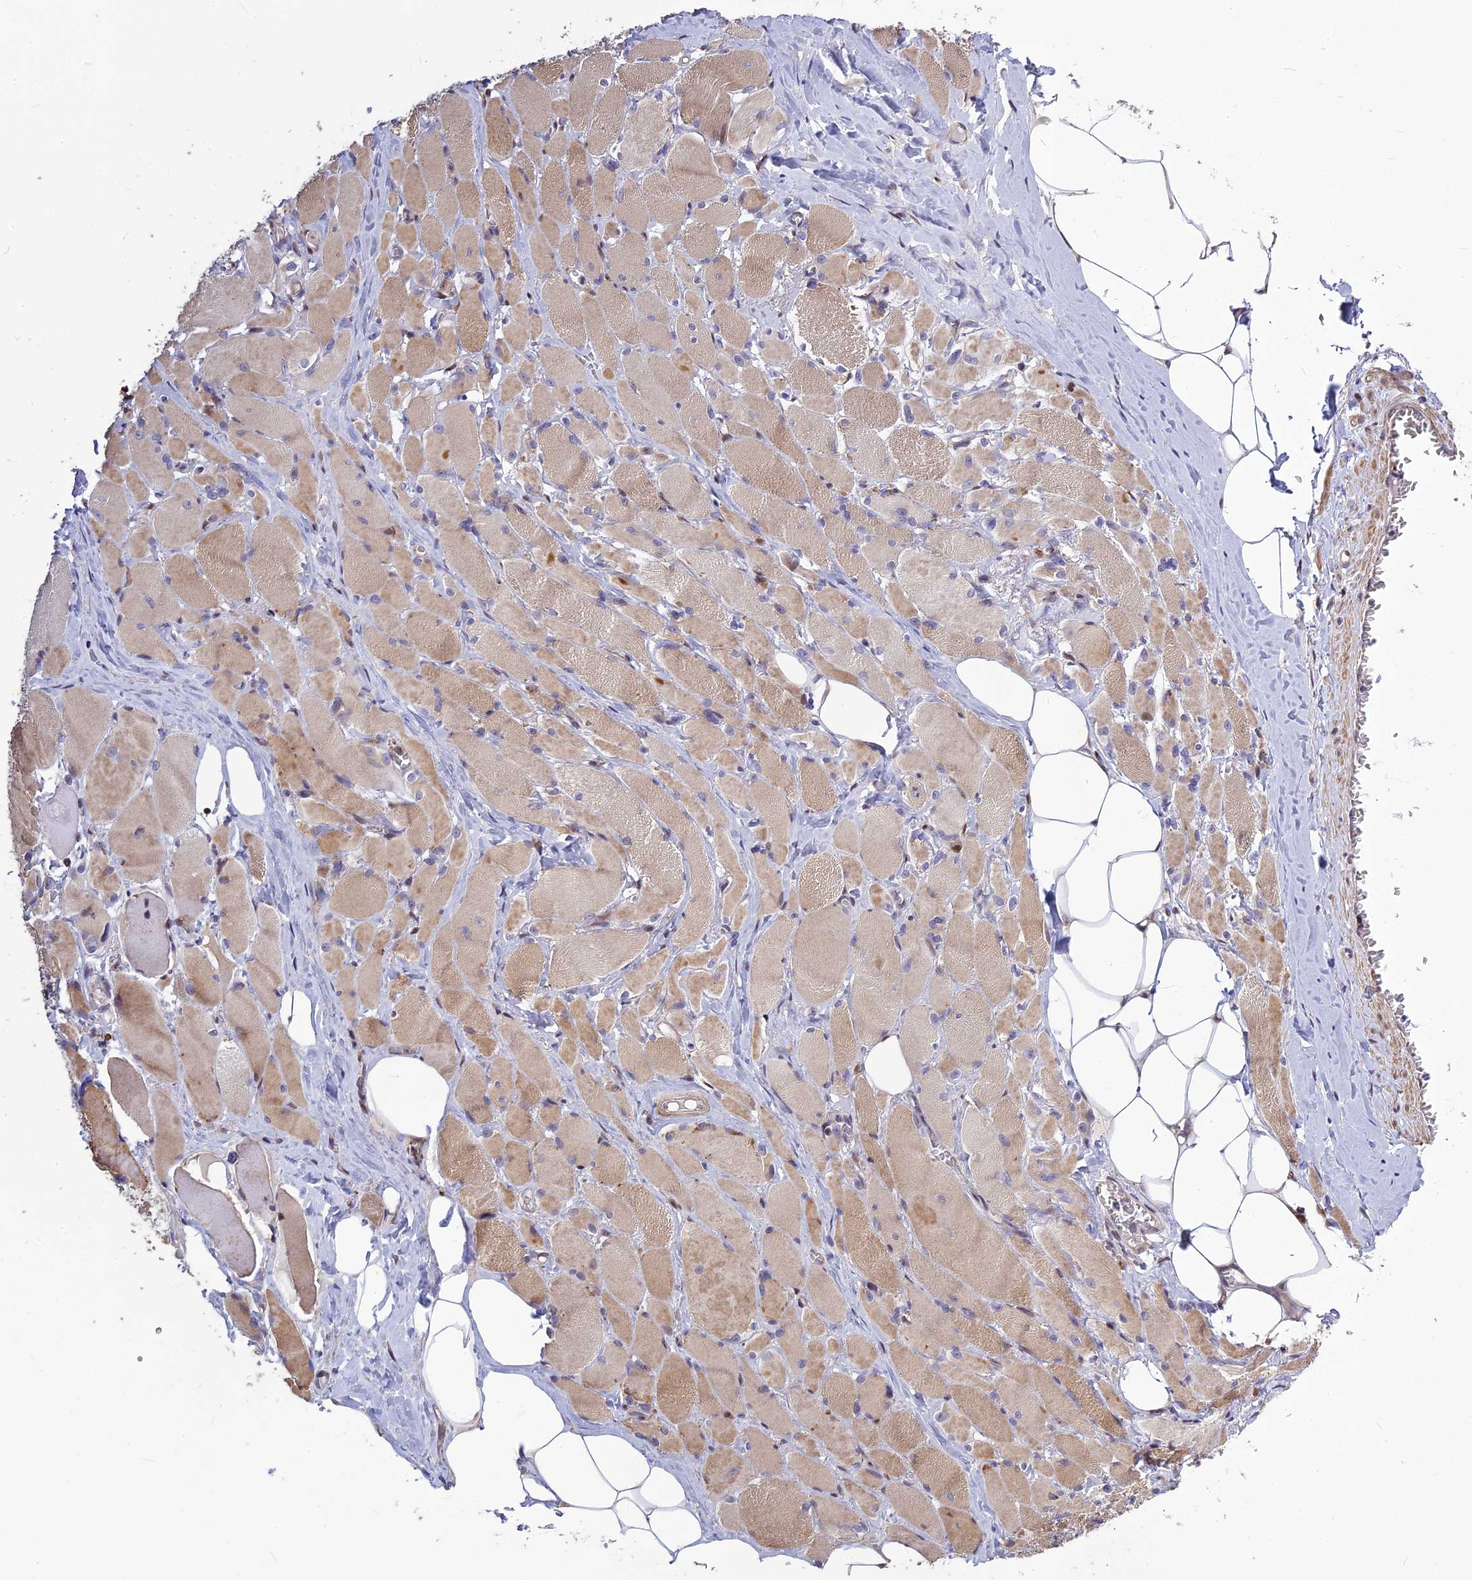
{"staining": {"intensity": "moderate", "quantity": "<25%", "location": "cytoplasmic/membranous"}, "tissue": "skeletal muscle", "cell_type": "Myocytes", "image_type": "normal", "snomed": [{"axis": "morphology", "description": "Normal tissue, NOS"}, {"axis": "morphology", "description": "Basal cell carcinoma"}, {"axis": "topography", "description": "Skeletal muscle"}], "caption": "This photomicrograph reveals benign skeletal muscle stained with IHC to label a protein in brown. The cytoplasmic/membranous of myocytes show moderate positivity for the protein. Nuclei are counter-stained blue.", "gene": "SPG21", "patient": {"sex": "female", "age": 64}}